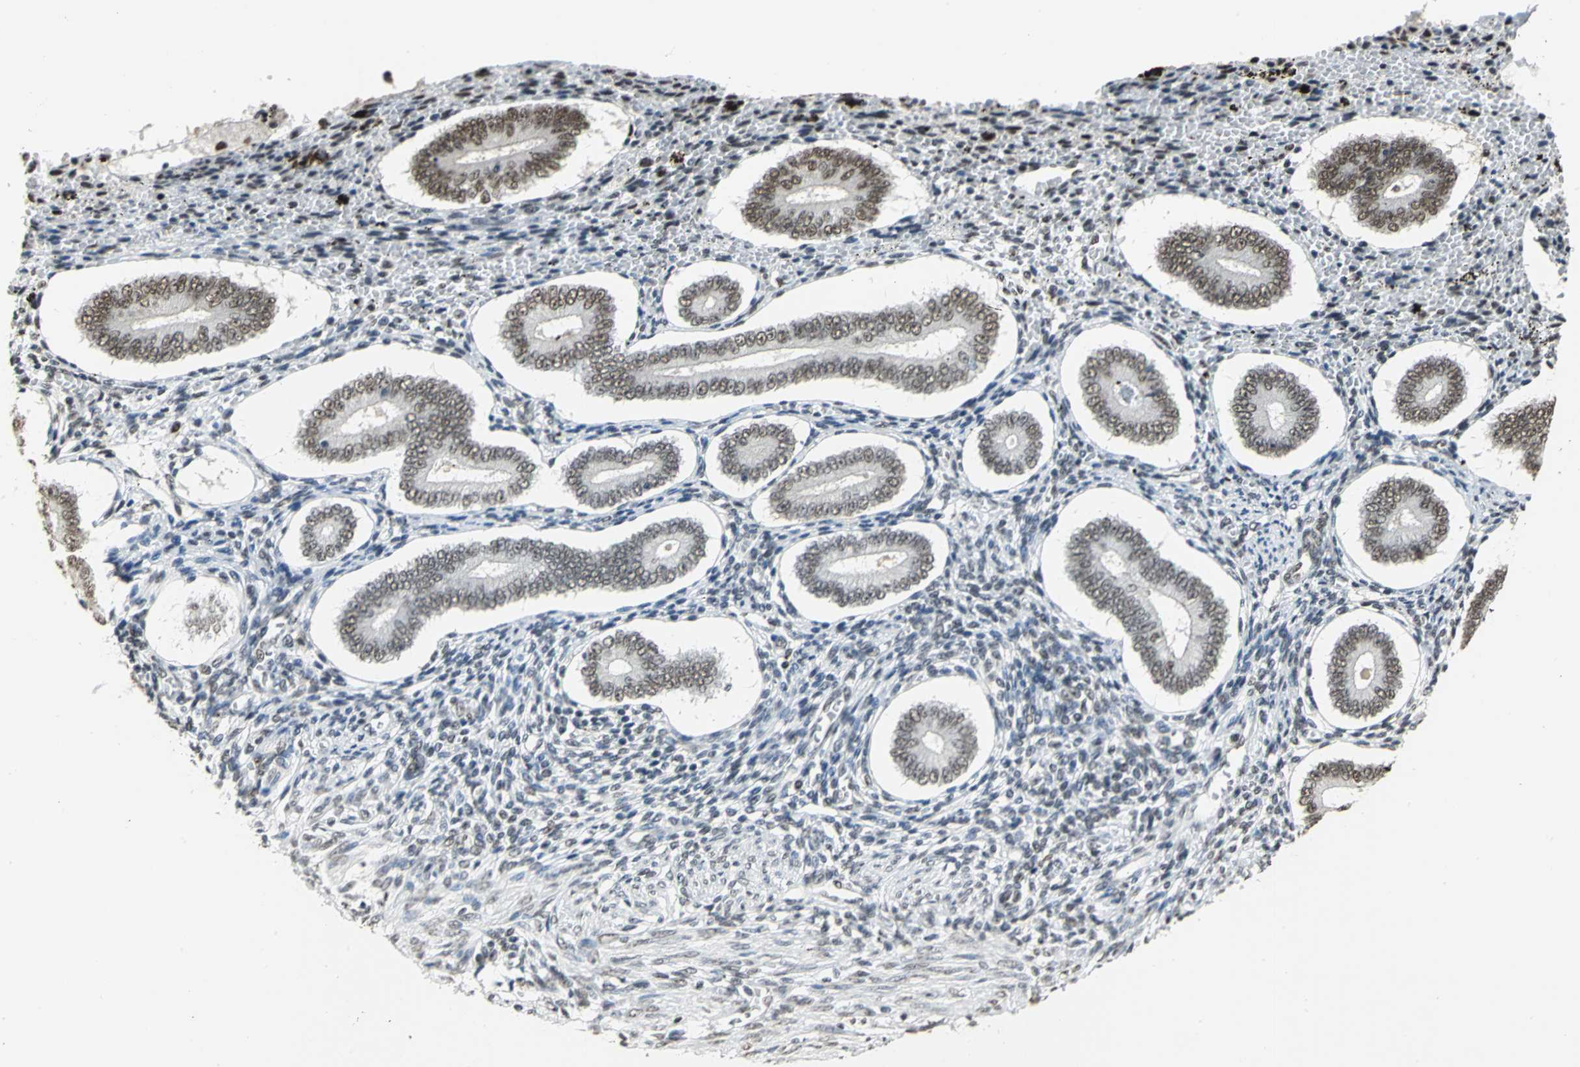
{"staining": {"intensity": "weak", "quantity": "25%-75%", "location": "nuclear"}, "tissue": "endometrium", "cell_type": "Cells in endometrial stroma", "image_type": "normal", "snomed": [{"axis": "morphology", "description": "Normal tissue, NOS"}, {"axis": "topography", "description": "Endometrium"}], "caption": "Unremarkable endometrium was stained to show a protein in brown. There is low levels of weak nuclear expression in about 25%-75% of cells in endometrial stroma. (brown staining indicates protein expression, while blue staining denotes nuclei).", "gene": "CCDC88C", "patient": {"sex": "female", "age": 42}}